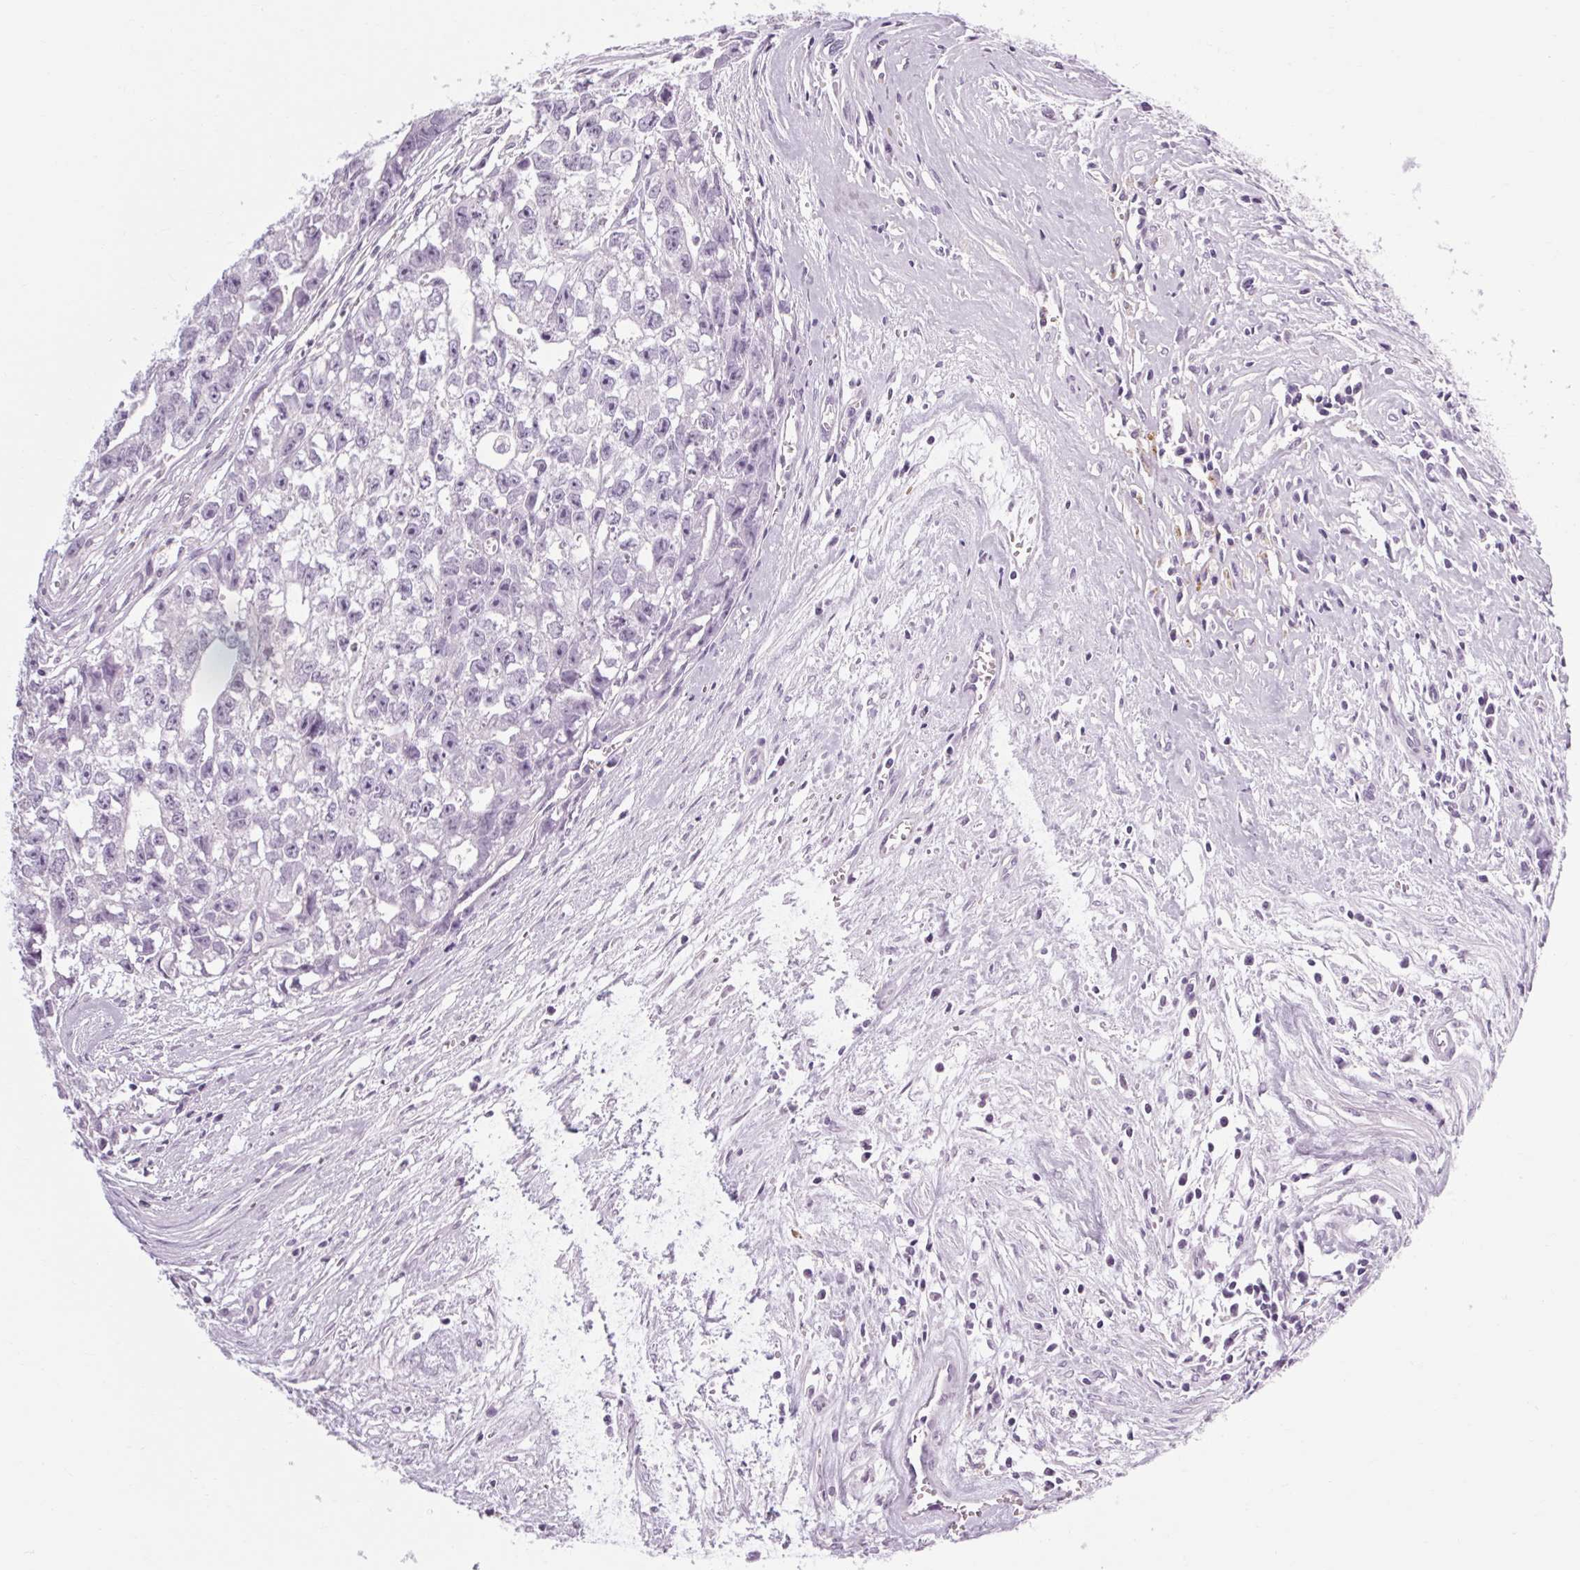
{"staining": {"intensity": "negative", "quantity": "none", "location": "none"}, "tissue": "testis cancer", "cell_type": "Tumor cells", "image_type": "cancer", "snomed": [{"axis": "morphology", "description": "Carcinoma, Embryonal, NOS"}, {"axis": "morphology", "description": "Teratoma, malignant, NOS"}, {"axis": "topography", "description": "Testis"}], "caption": "Tumor cells are negative for protein expression in human embryonal carcinoma (testis).", "gene": "POMC", "patient": {"sex": "male", "age": 24}}